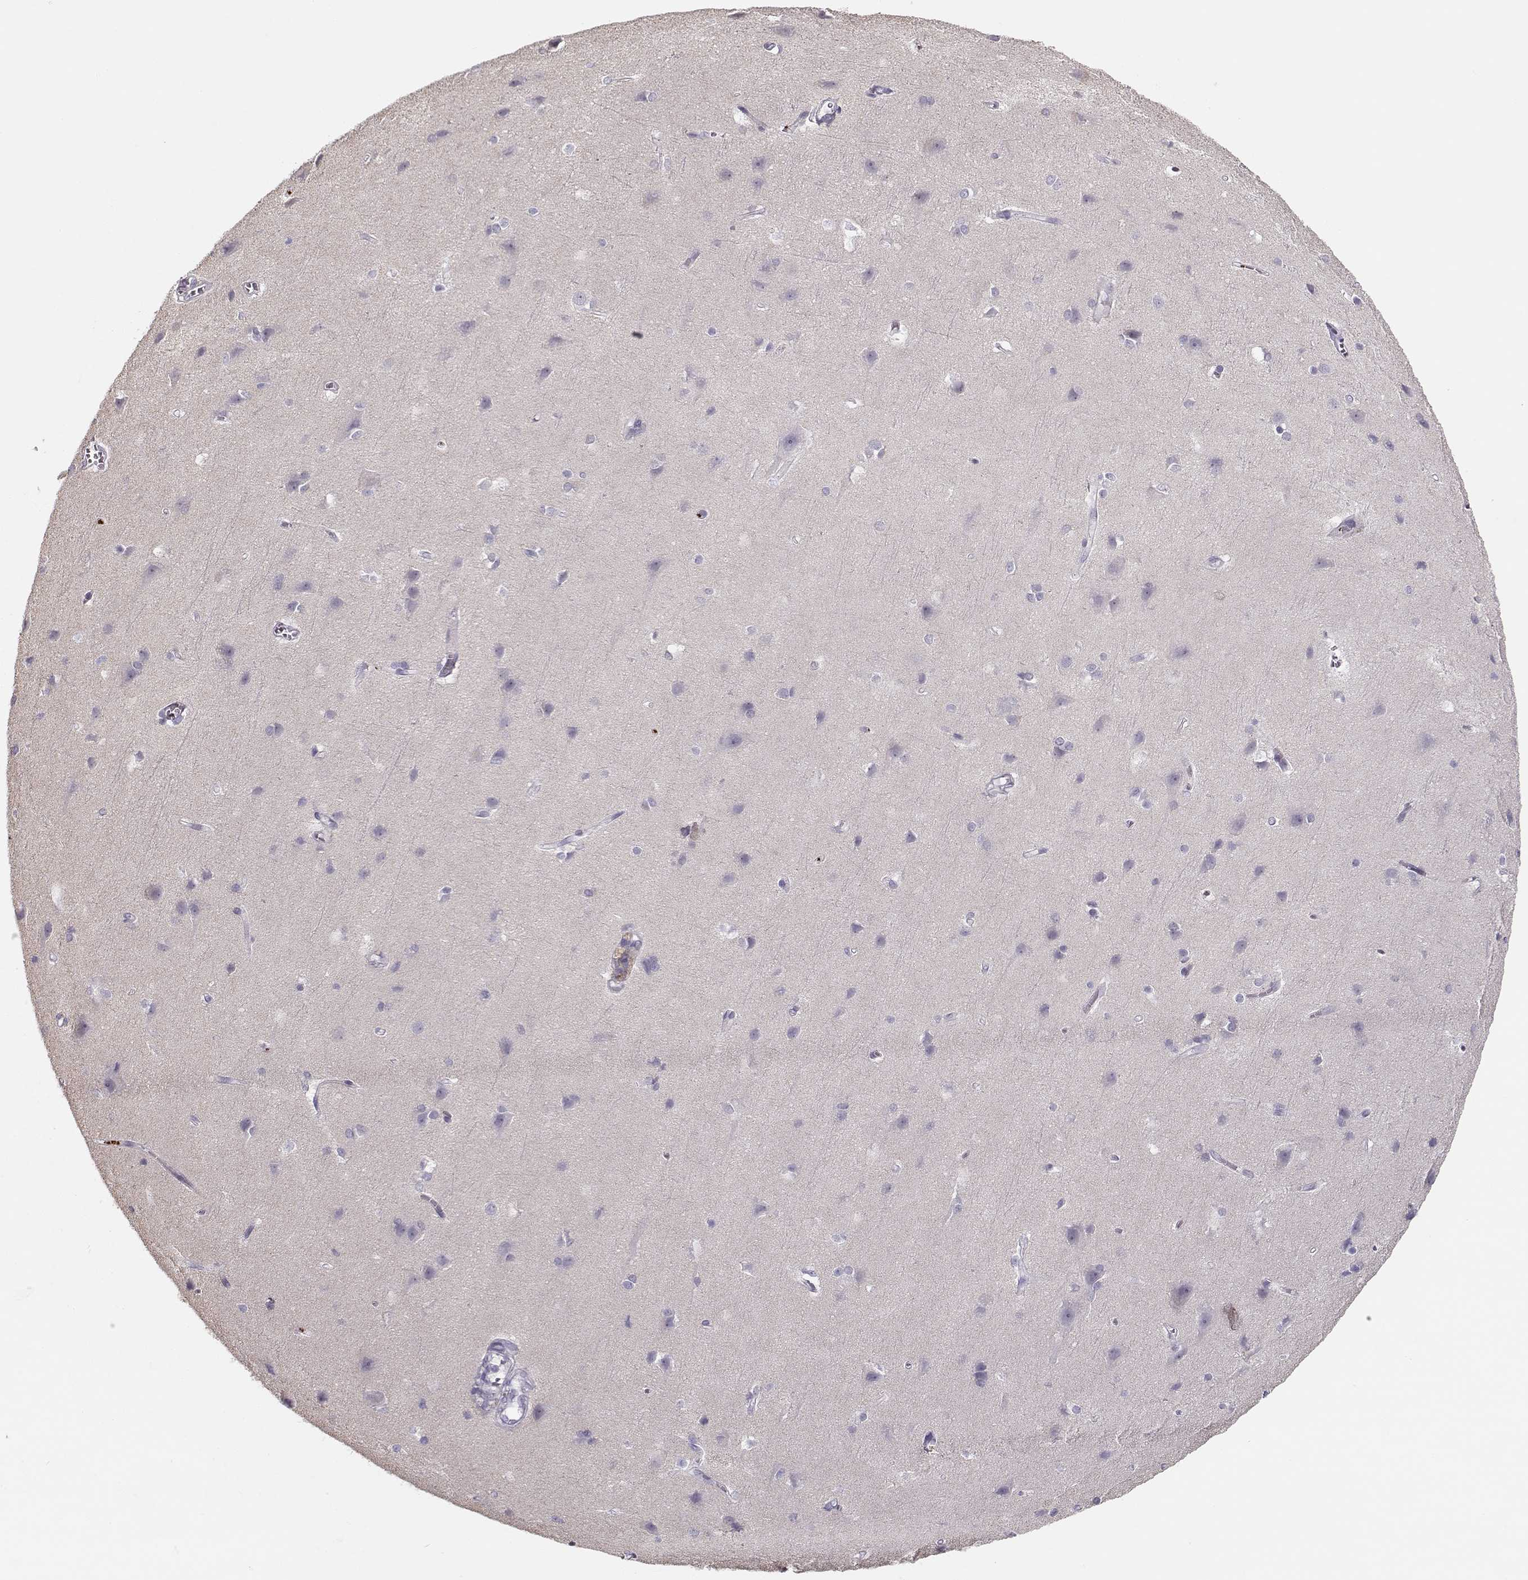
{"staining": {"intensity": "negative", "quantity": "none", "location": "none"}, "tissue": "cerebral cortex", "cell_type": "Endothelial cells", "image_type": "normal", "snomed": [{"axis": "morphology", "description": "Normal tissue, NOS"}, {"axis": "topography", "description": "Cerebral cortex"}], "caption": "Immunohistochemistry micrograph of normal human cerebral cortex stained for a protein (brown), which displays no staining in endothelial cells.", "gene": "KLF17", "patient": {"sex": "male", "age": 37}}